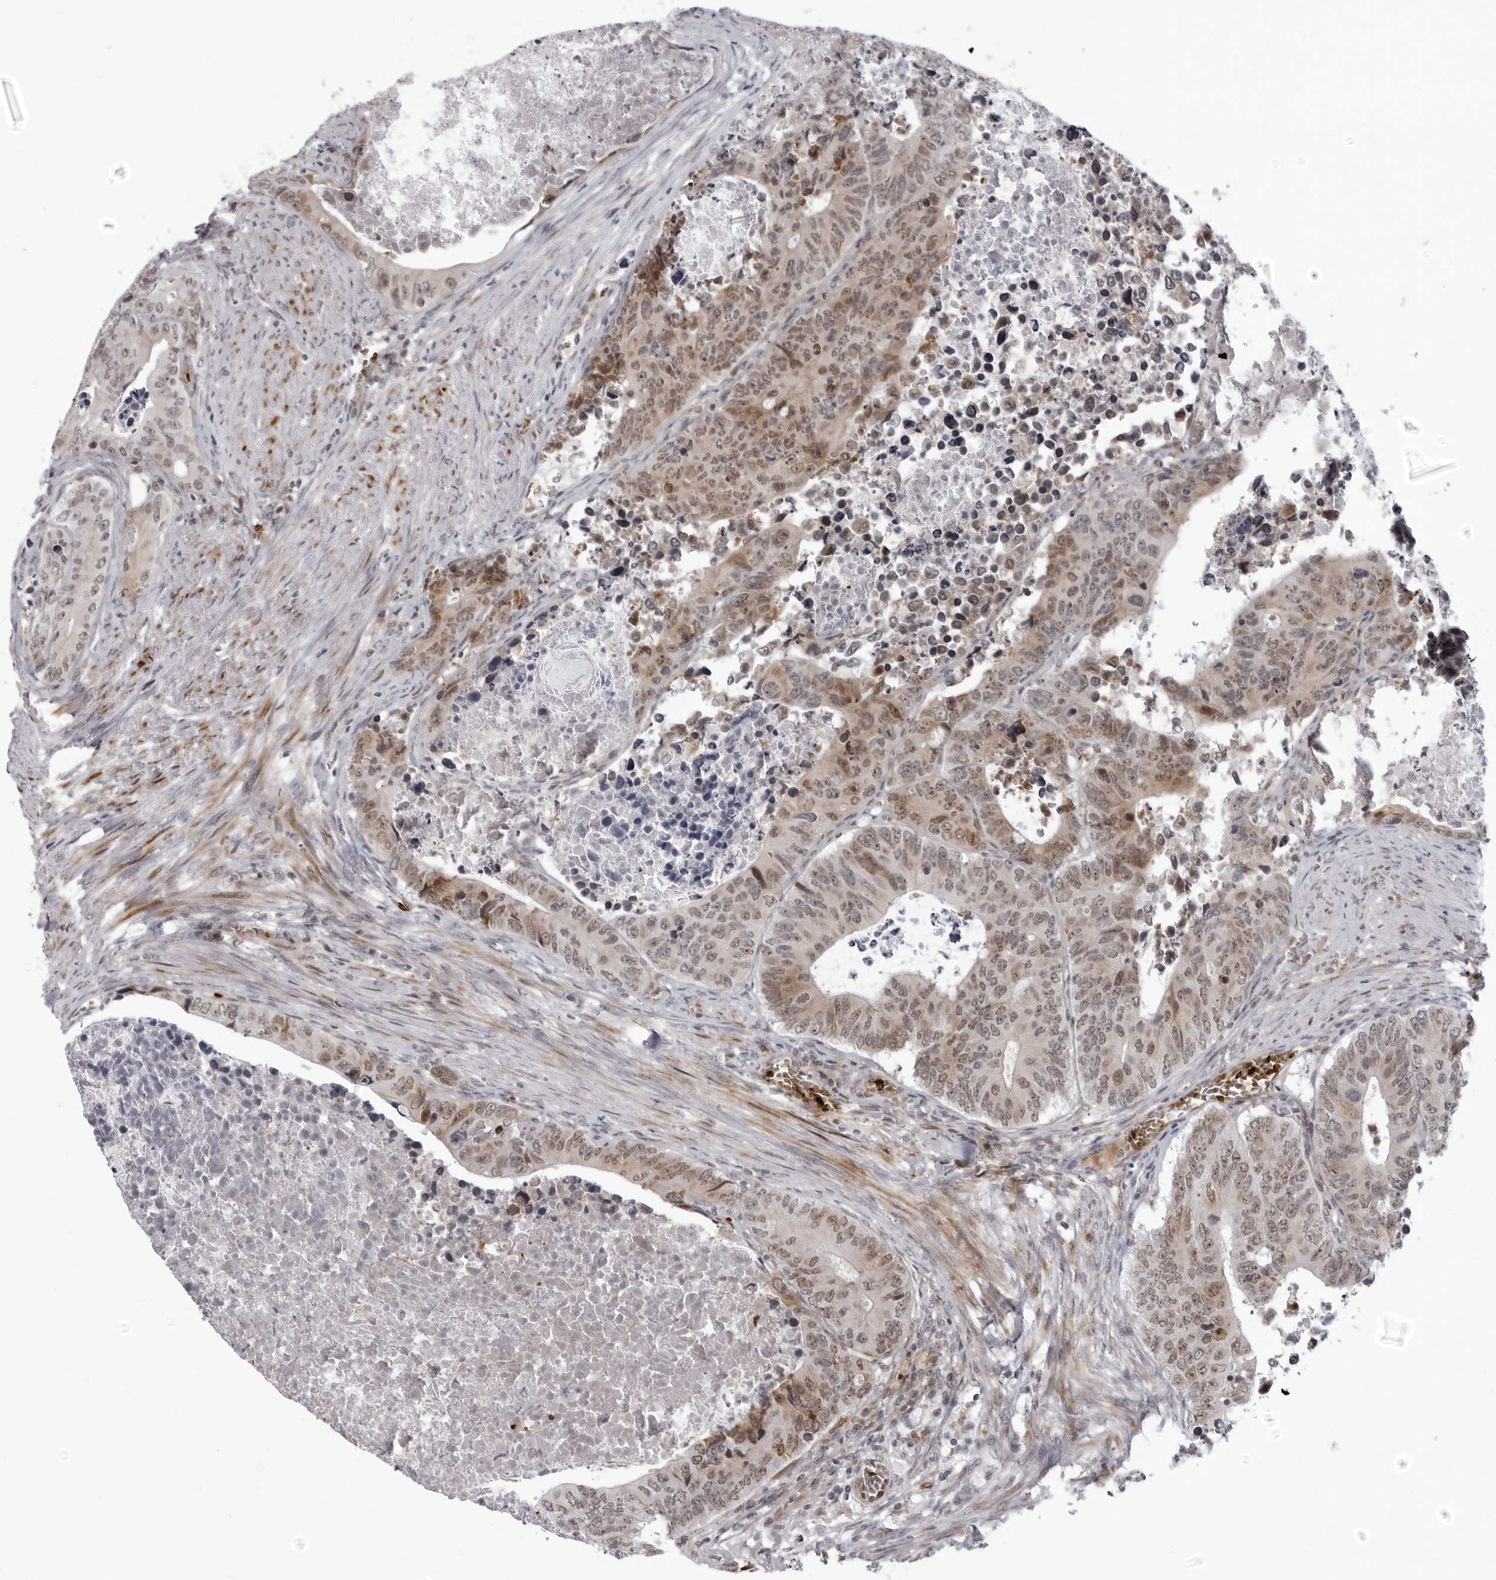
{"staining": {"intensity": "moderate", "quantity": ">75%", "location": "cytoplasmic/membranous,nuclear"}, "tissue": "colorectal cancer", "cell_type": "Tumor cells", "image_type": "cancer", "snomed": [{"axis": "morphology", "description": "Adenocarcinoma, NOS"}, {"axis": "topography", "description": "Colon"}], "caption": "Adenocarcinoma (colorectal) stained with DAB (3,3'-diaminobenzidine) IHC shows medium levels of moderate cytoplasmic/membranous and nuclear positivity in about >75% of tumor cells. The staining is performed using DAB brown chromogen to label protein expression. The nuclei are counter-stained blue using hematoxylin.", "gene": "THOP1", "patient": {"sex": "male", "age": 87}}